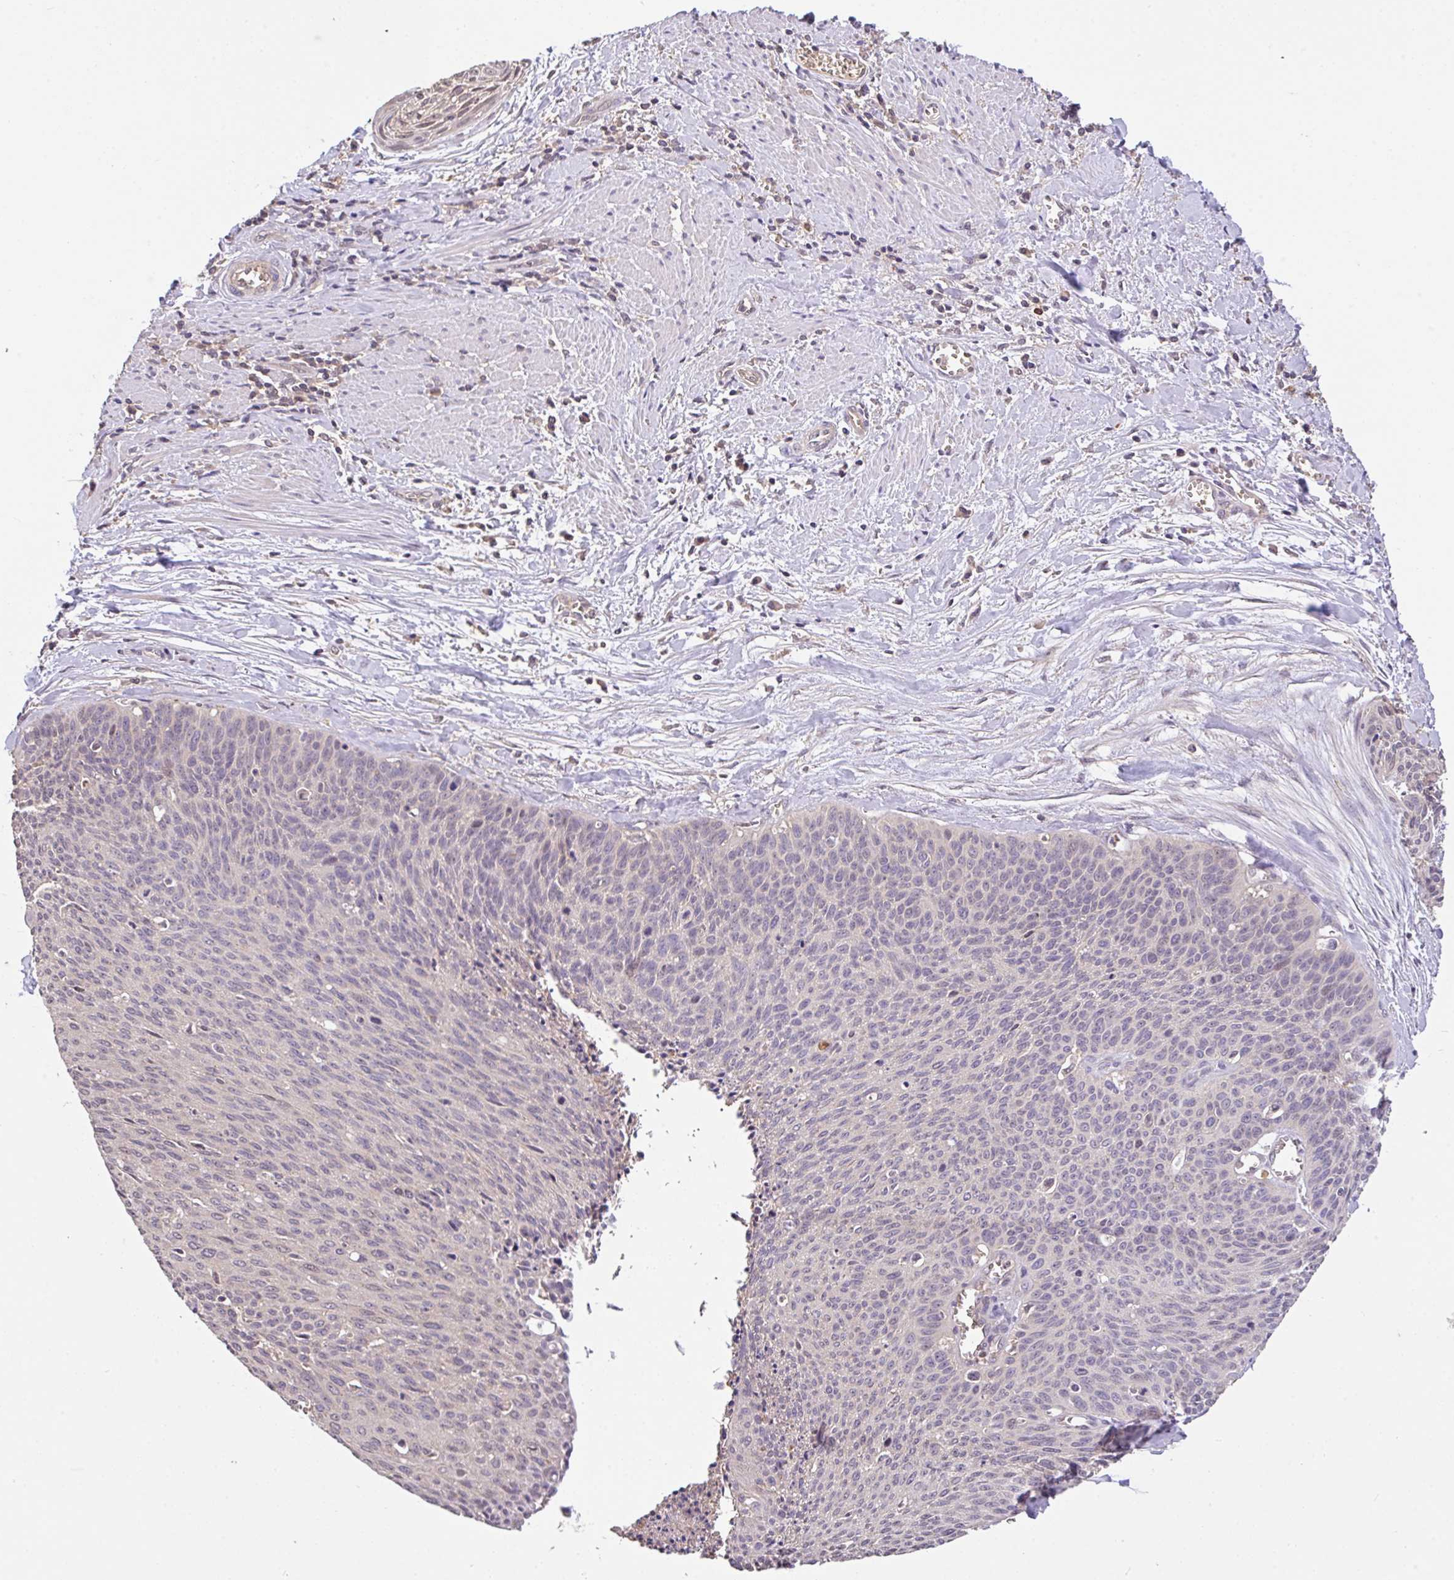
{"staining": {"intensity": "weak", "quantity": "<25%", "location": "nuclear"}, "tissue": "cervical cancer", "cell_type": "Tumor cells", "image_type": "cancer", "snomed": [{"axis": "morphology", "description": "Squamous cell carcinoma, NOS"}, {"axis": "topography", "description": "Cervix"}], "caption": "The micrograph displays no staining of tumor cells in cervical squamous cell carcinoma.", "gene": "C1QTNF9B", "patient": {"sex": "female", "age": 55}}